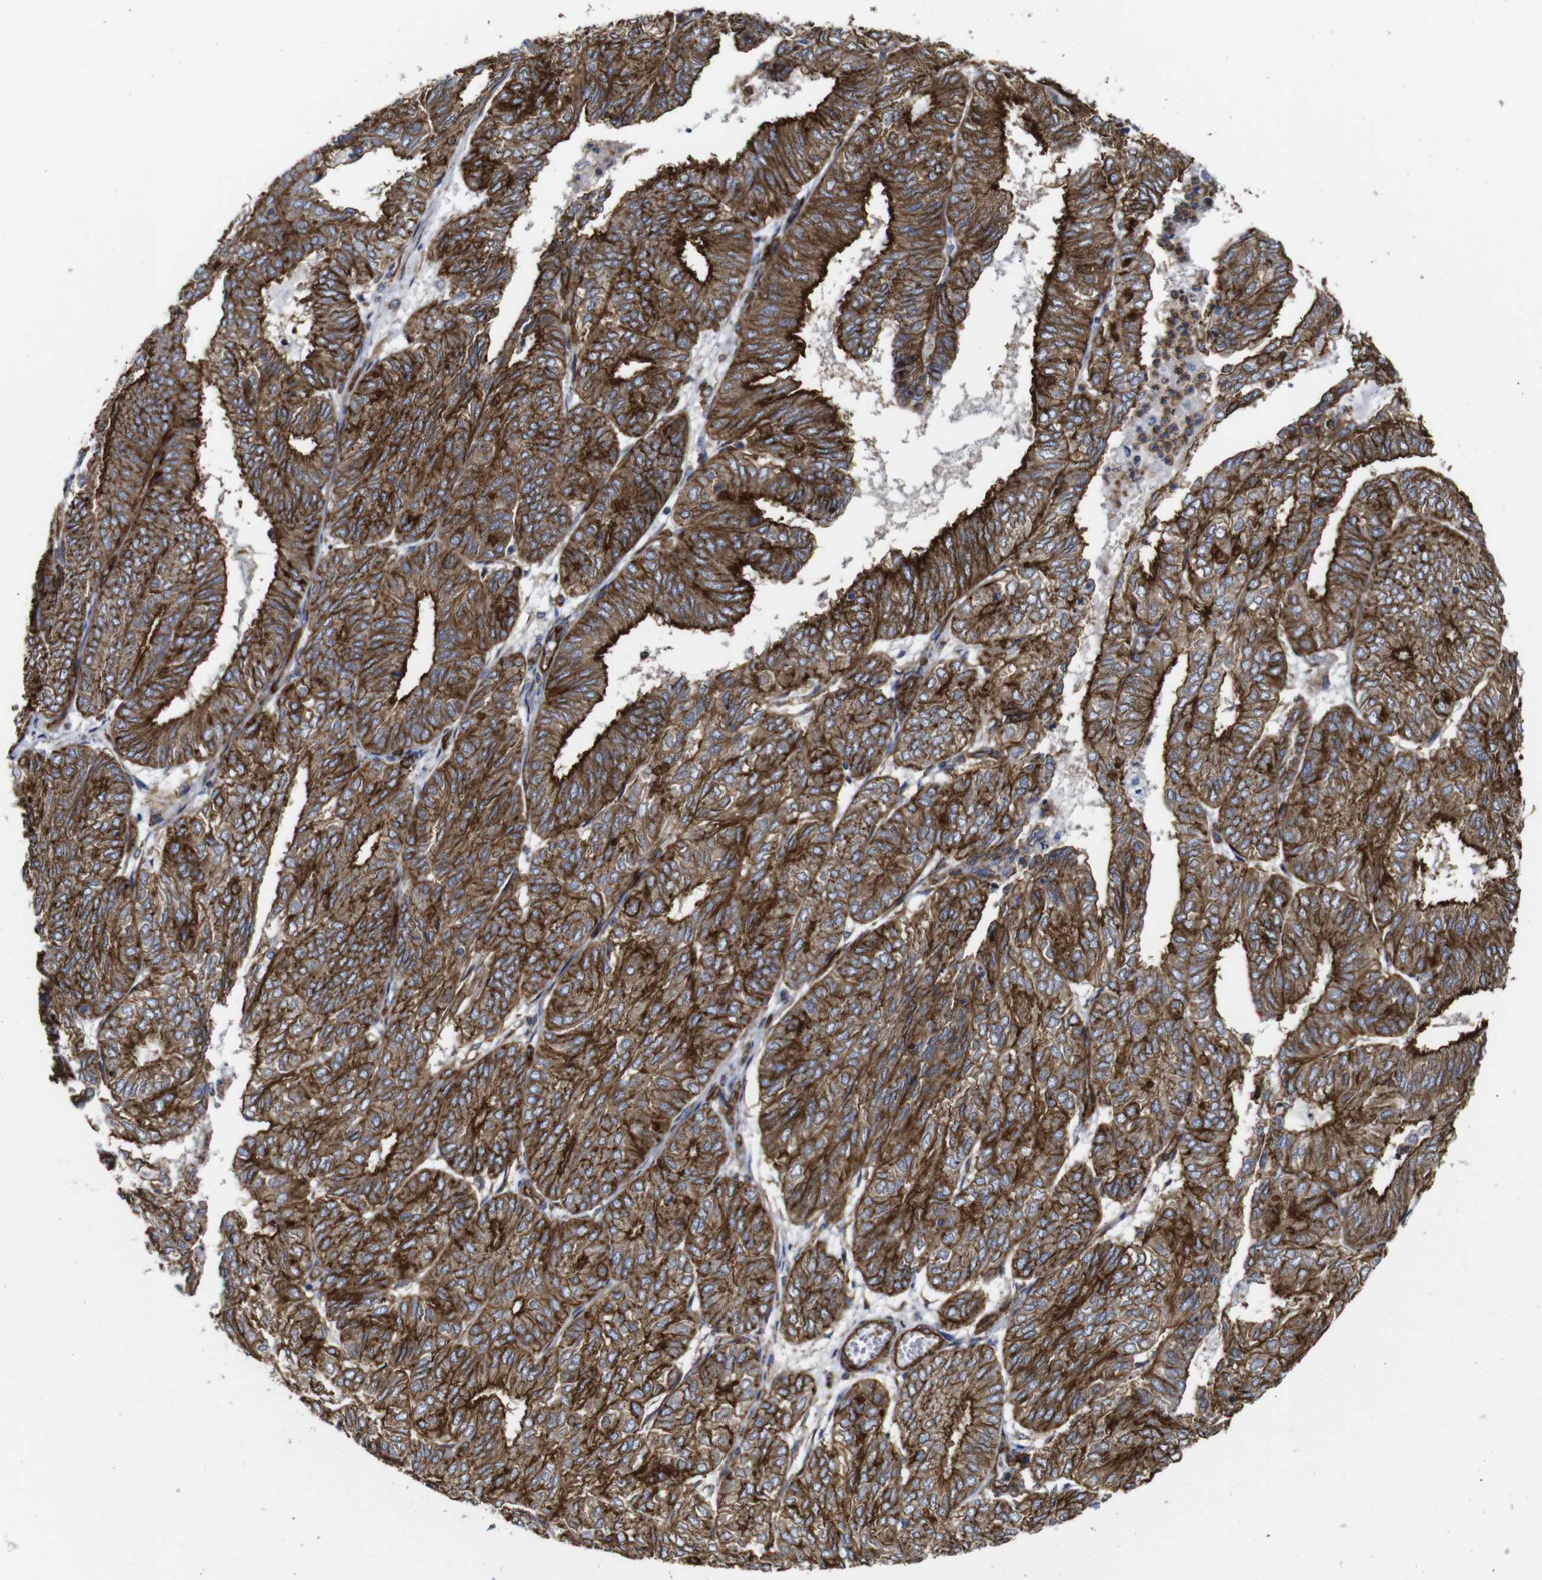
{"staining": {"intensity": "moderate", "quantity": ">75%", "location": "cytoplasmic/membranous"}, "tissue": "endometrial cancer", "cell_type": "Tumor cells", "image_type": "cancer", "snomed": [{"axis": "morphology", "description": "Adenocarcinoma, NOS"}, {"axis": "topography", "description": "Uterus"}], "caption": "This photomicrograph shows IHC staining of adenocarcinoma (endometrial), with medium moderate cytoplasmic/membranous expression in approximately >75% of tumor cells.", "gene": "SPTBN1", "patient": {"sex": "female", "age": 60}}